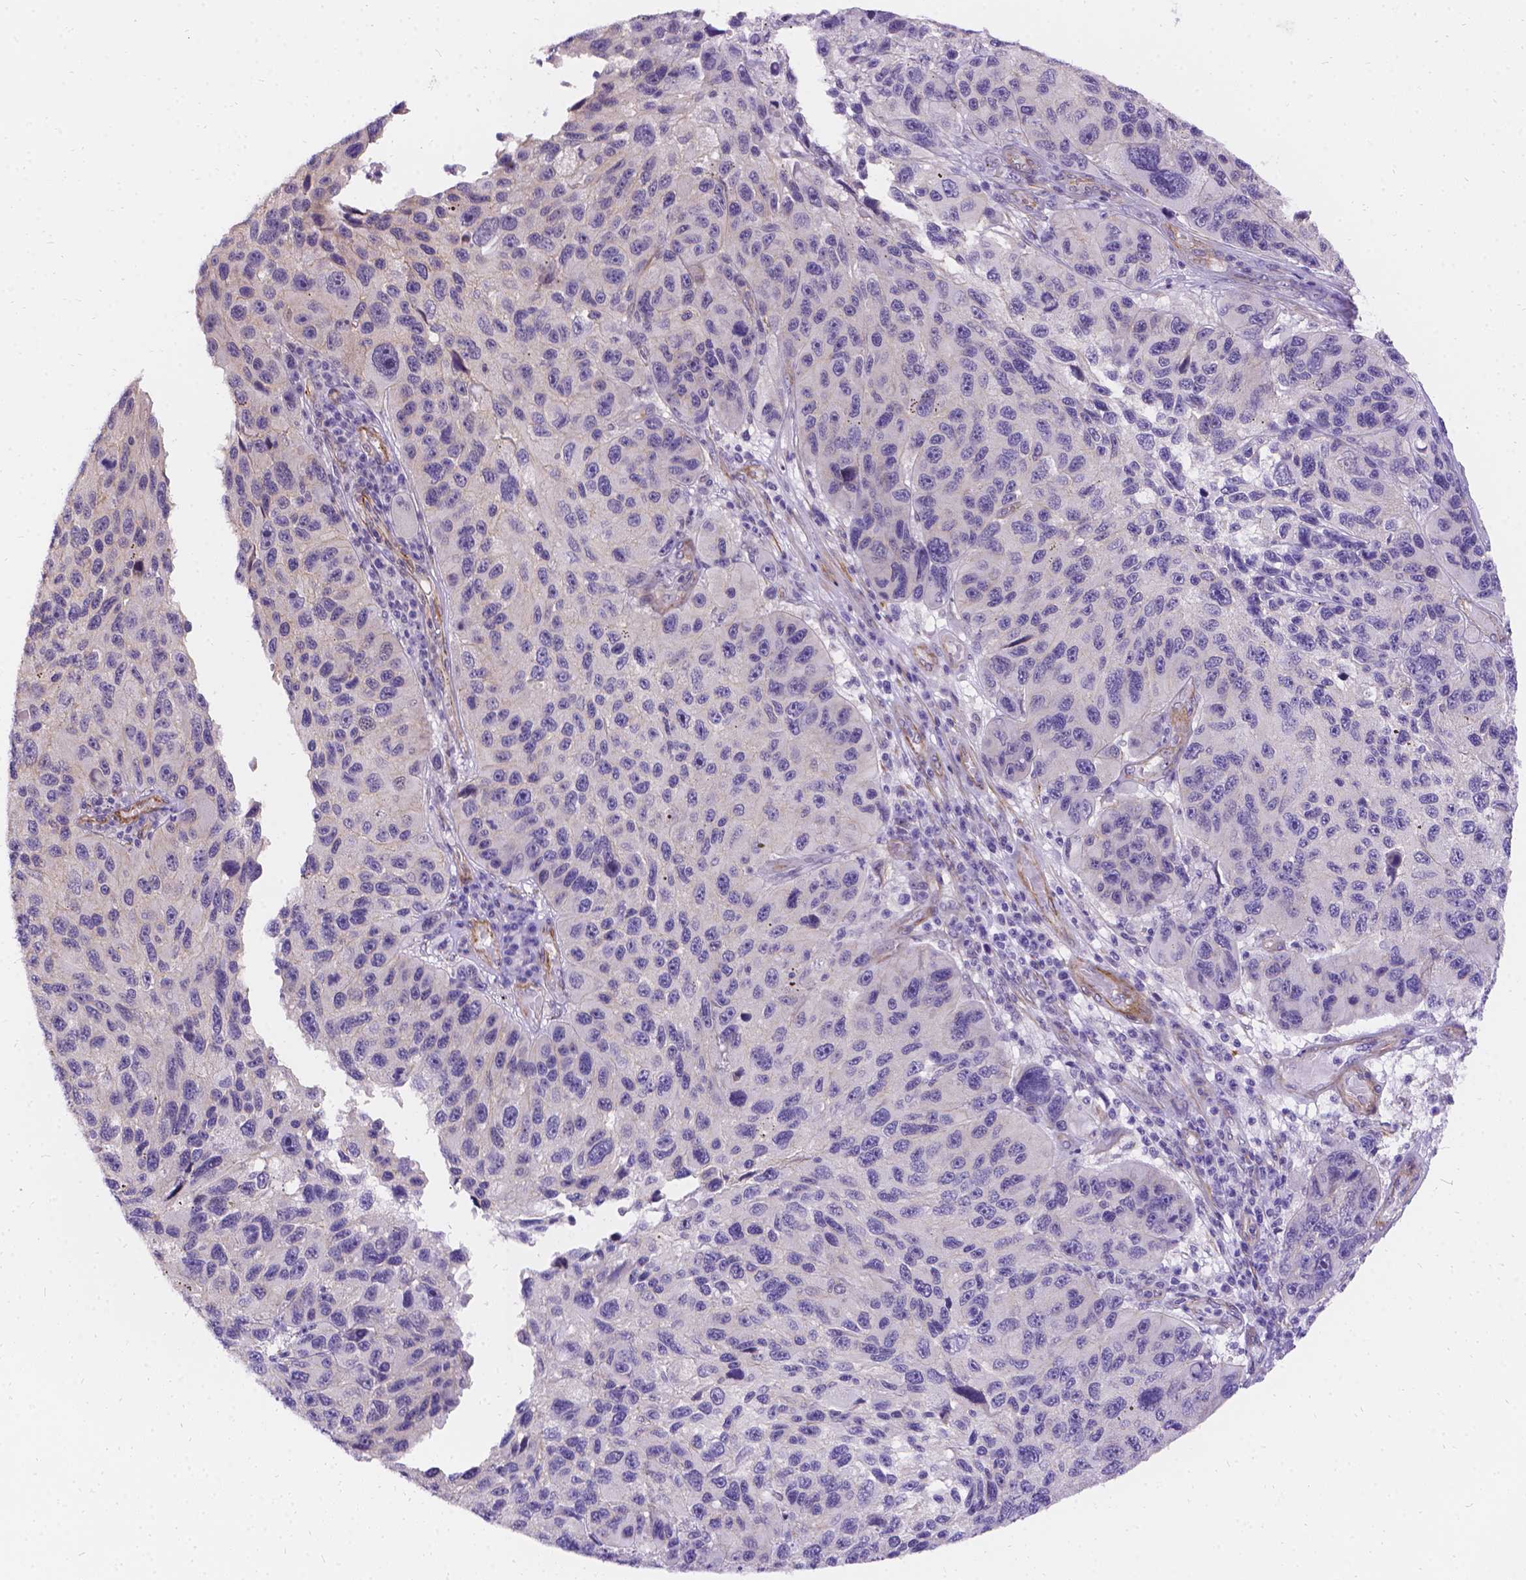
{"staining": {"intensity": "weak", "quantity": "<25%", "location": "cytoplasmic/membranous"}, "tissue": "melanoma", "cell_type": "Tumor cells", "image_type": "cancer", "snomed": [{"axis": "morphology", "description": "Malignant melanoma, NOS"}, {"axis": "topography", "description": "Skin"}], "caption": "Immunohistochemical staining of human malignant melanoma demonstrates no significant staining in tumor cells.", "gene": "PALS1", "patient": {"sex": "male", "age": 53}}